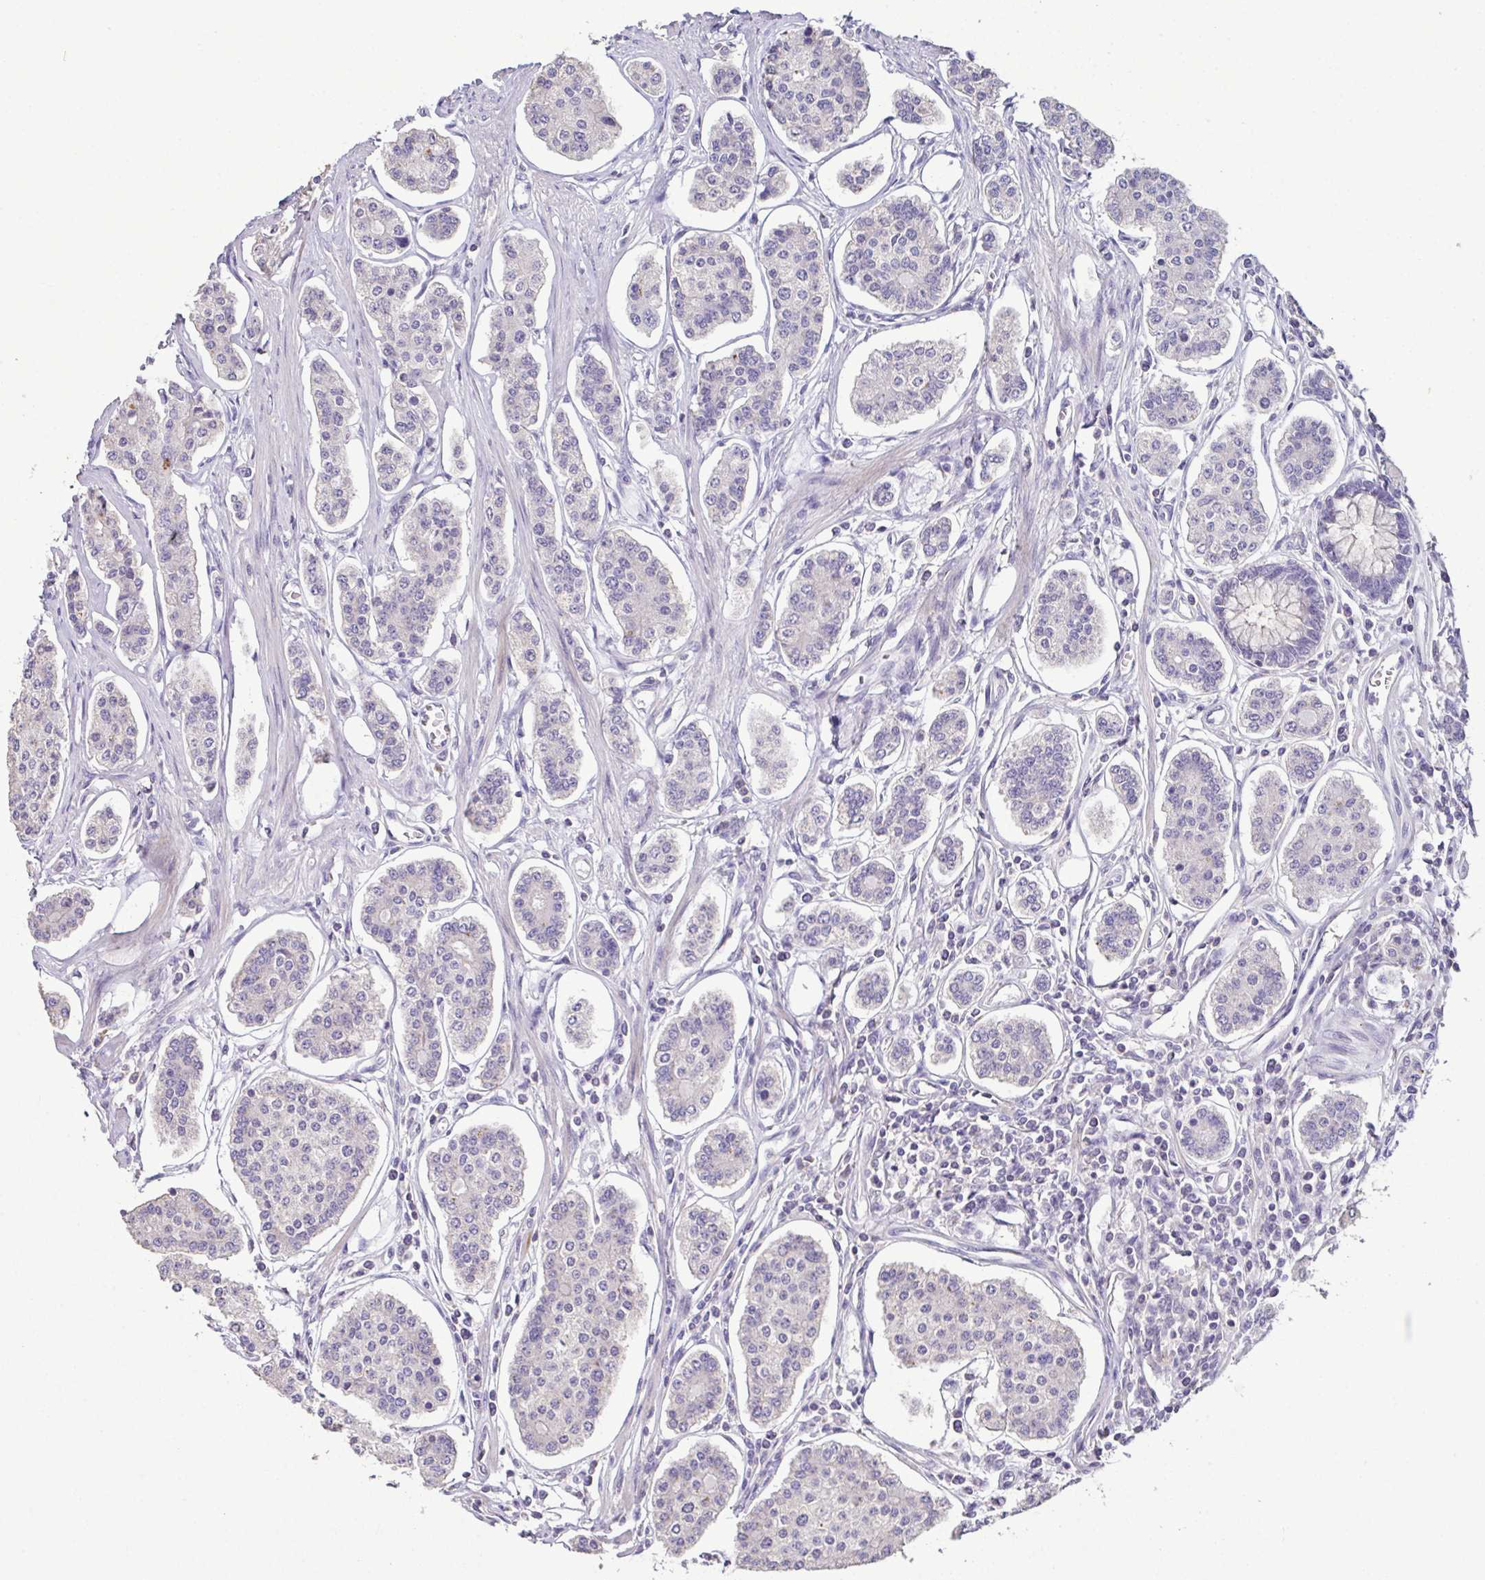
{"staining": {"intensity": "negative", "quantity": "none", "location": "none"}, "tissue": "carcinoid", "cell_type": "Tumor cells", "image_type": "cancer", "snomed": [{"axis": "morphology", "description": "Carcinoid, malignant, NOS"}, {"axis": "topography", "description": "Small intestine"}], "caption": "Immunohistochemistry of malignant carcinoid displays no positivity in tumor cells. (DAB (3,3'-diaminobenzidine) IHC visualized using brightfield microscopy, high magnification).", "gene": "MARCO", "patient": {"sex": "female", "age": 65}}